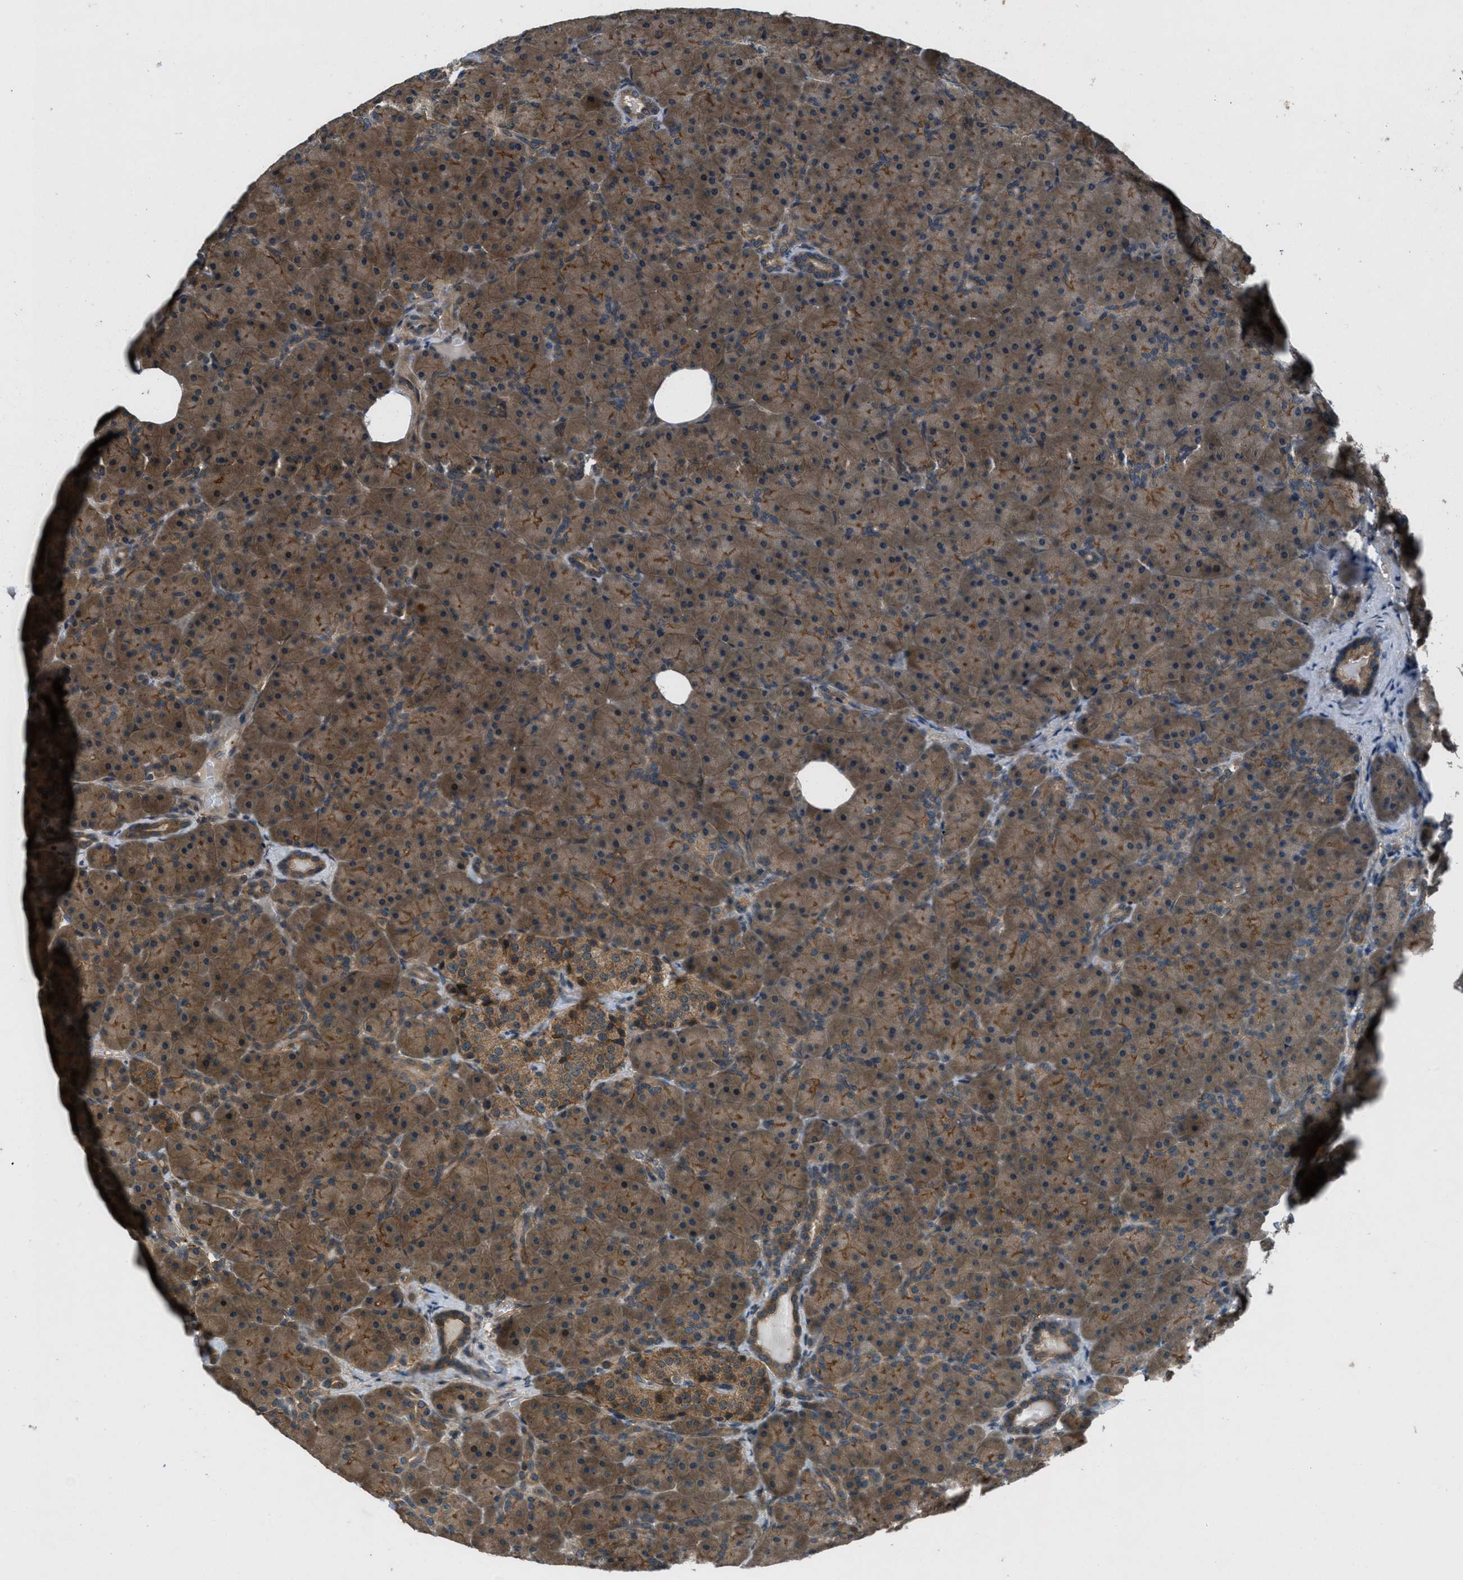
{"staining": {"intensity": "moderate", "quantity": ">75%", "location": "cytoplasmic/membranous"}, "tissue": "pancreas", "cell_type": "Exocrine glandular cells", "image_type": "normal", "snomed": [{"axis": "morphology", "description": "Normal tissue, NOS"}, {"axis": "topography", "description": "Pancreas"}], "caption": "High-magnification brightfield microscopy of normal pancreas stained with DAB (brown) and counterstained with hematoxylin (blue). exocrine glandular cells exhibit moderate cytoplasmic/membranous expression is appreciated in about>75% of cells. The protein is stained brown, and the nuclei are stained in blue (DAB IHC with brightfield microscopy, high magnification).", "gene": "EPSTI1", "patient": {"sex": "male", "age": 66}}